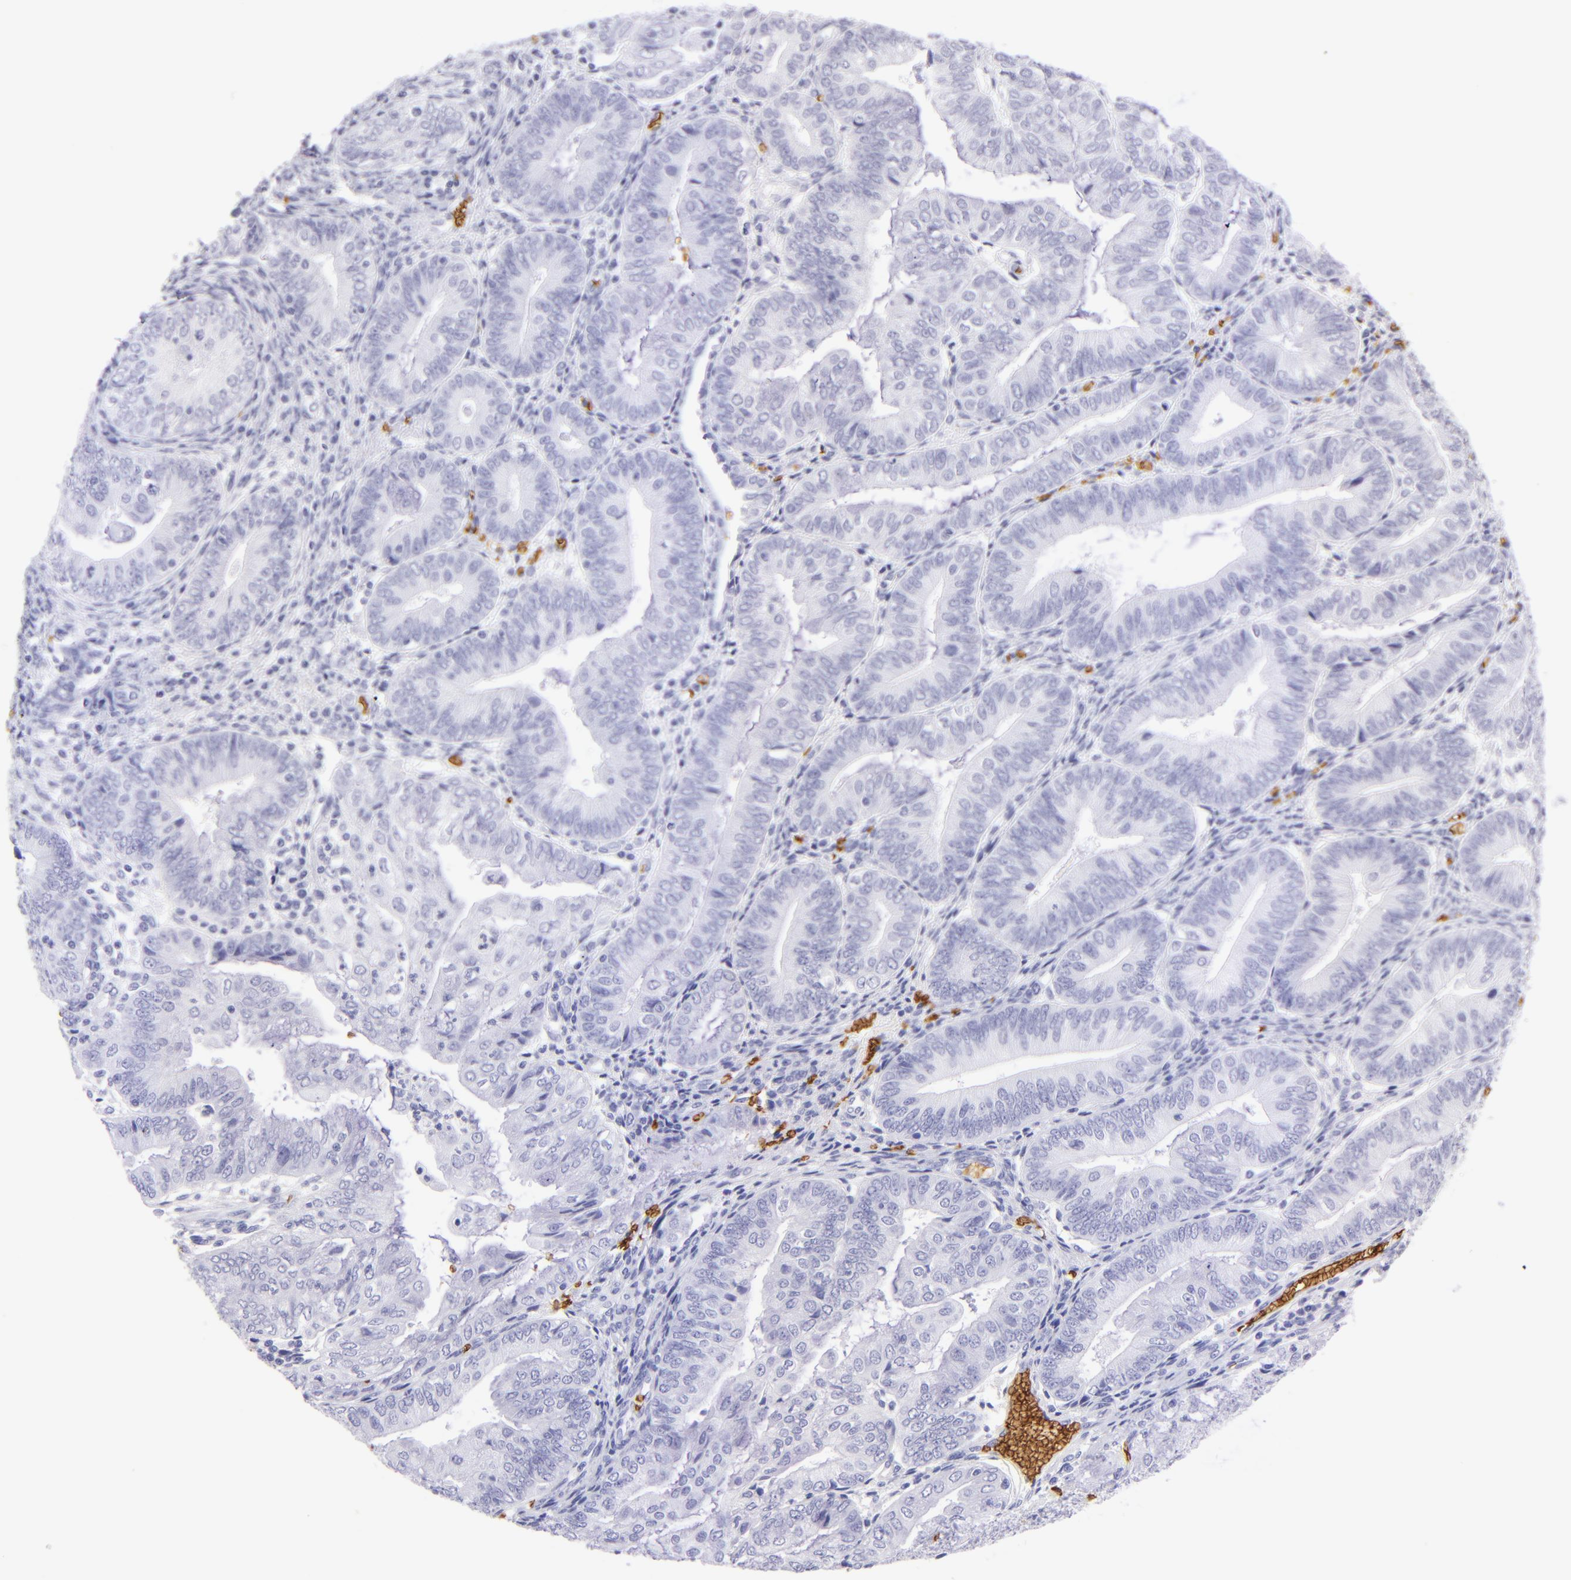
{"staining": {"intensity": "negative", "quantity": "none", "location": "none"}, "tissue": "endometrial cancer", "cell_type": "Tumor cells", "image_type": "cancer", "snomed": [{"axis": "morphology", "description": "Adenocarcinoma, NOS"}, {"axis": "topography", "description": "Endometrium"}], "caption": "Tumor cells are negative for protein expression in human adenocarcinoma (endometrial).", "gene": "GYPA", "patient": {"sex": "female", "age": 55}}